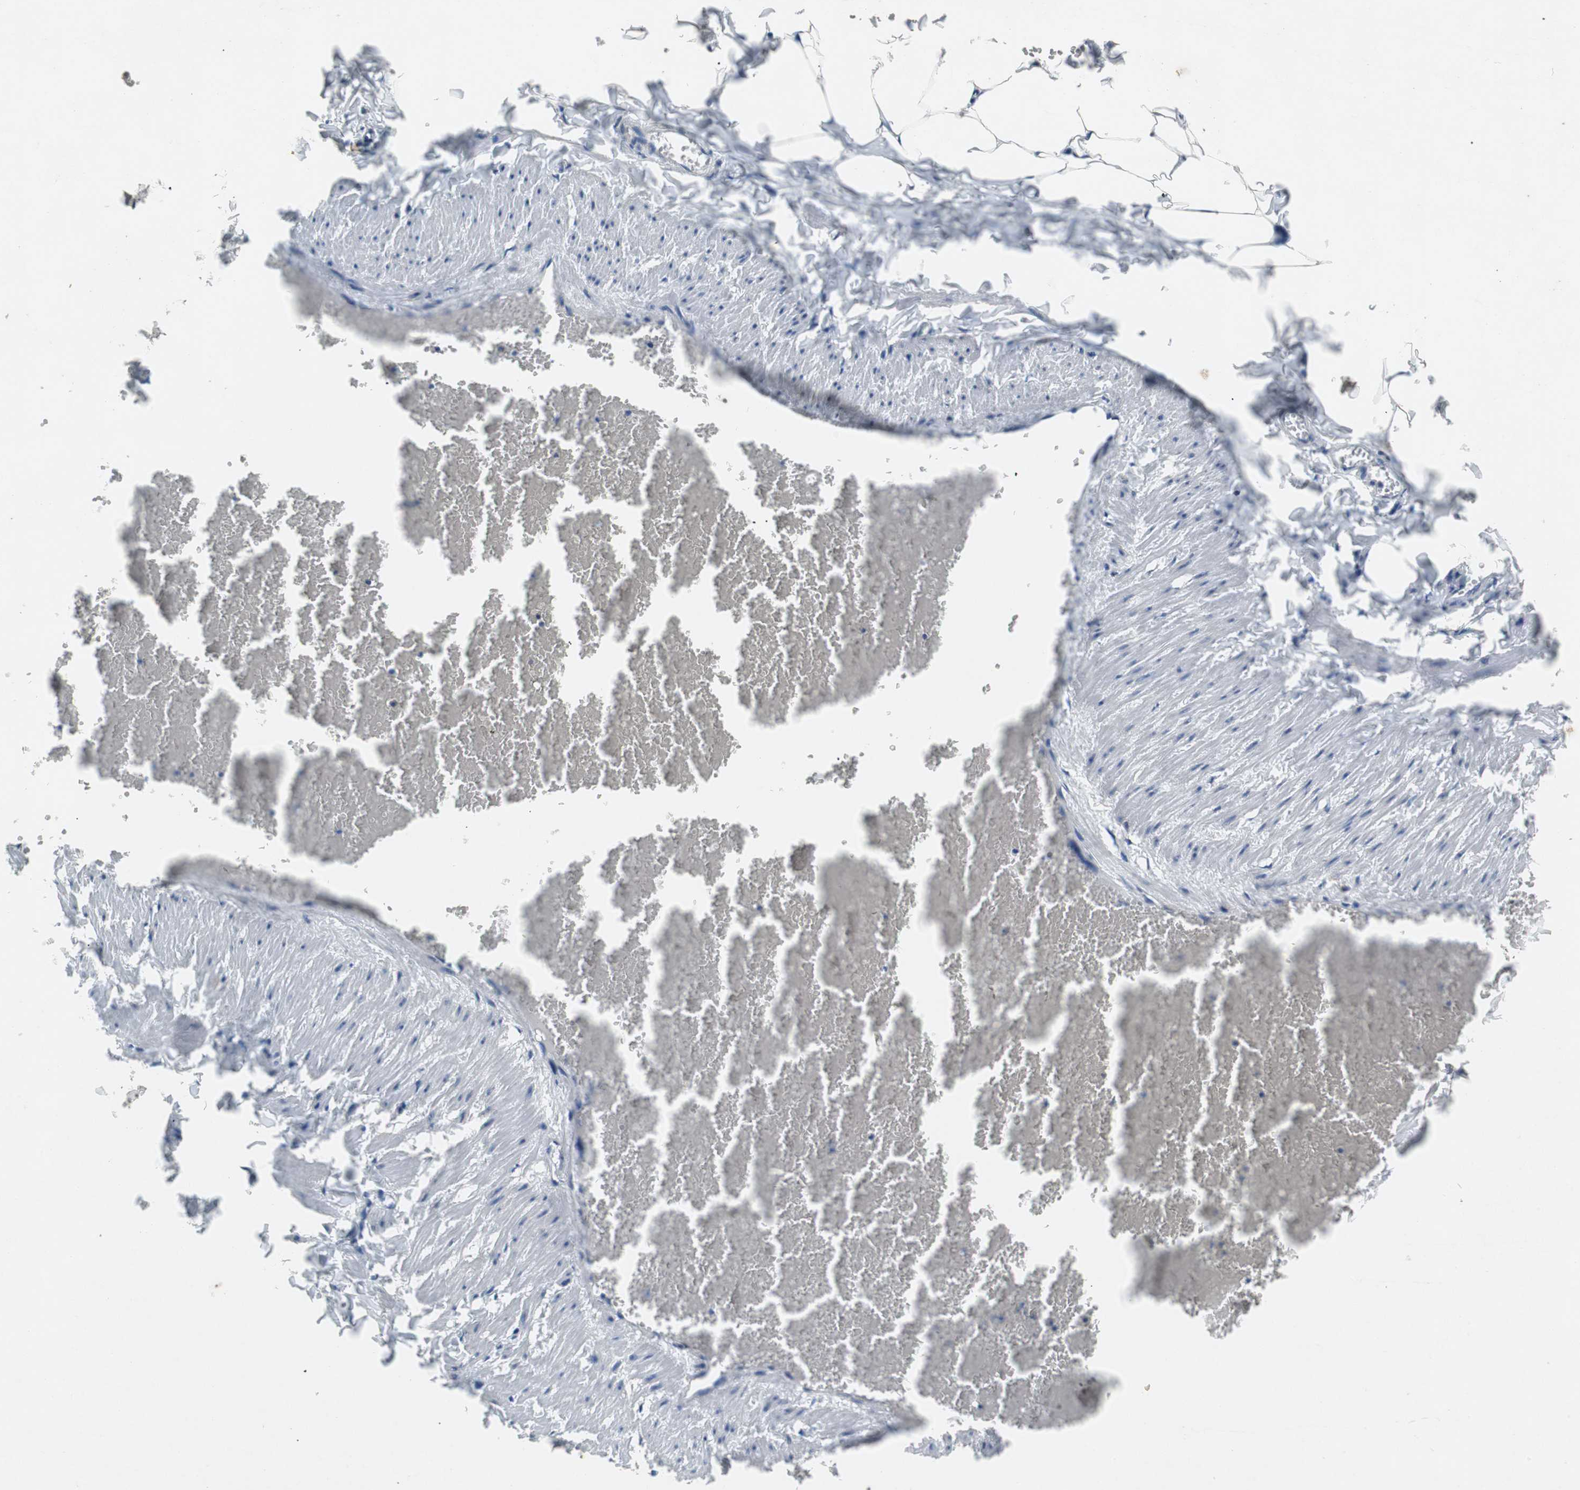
{"staining": {"intensity": "weak", "quantity": ">75%", "location": "cytoplasmic/membranous"}, "tissue": "adipose tissue", "cell_type": "Adipocytes", "image_type": "normal", "snomed": [{"axis": "morphology", "description": "Normal tissue, NOS"}, {"axis": "topography", "description": "Vascular tissue"}], "caption": "Adipose tissue stained with IHC shows weak cytoplasmic/membranous expression in approximately >75% of adipocytes.", "gene": "RPL35", "patient": {"sex": "male", "age": 41}}